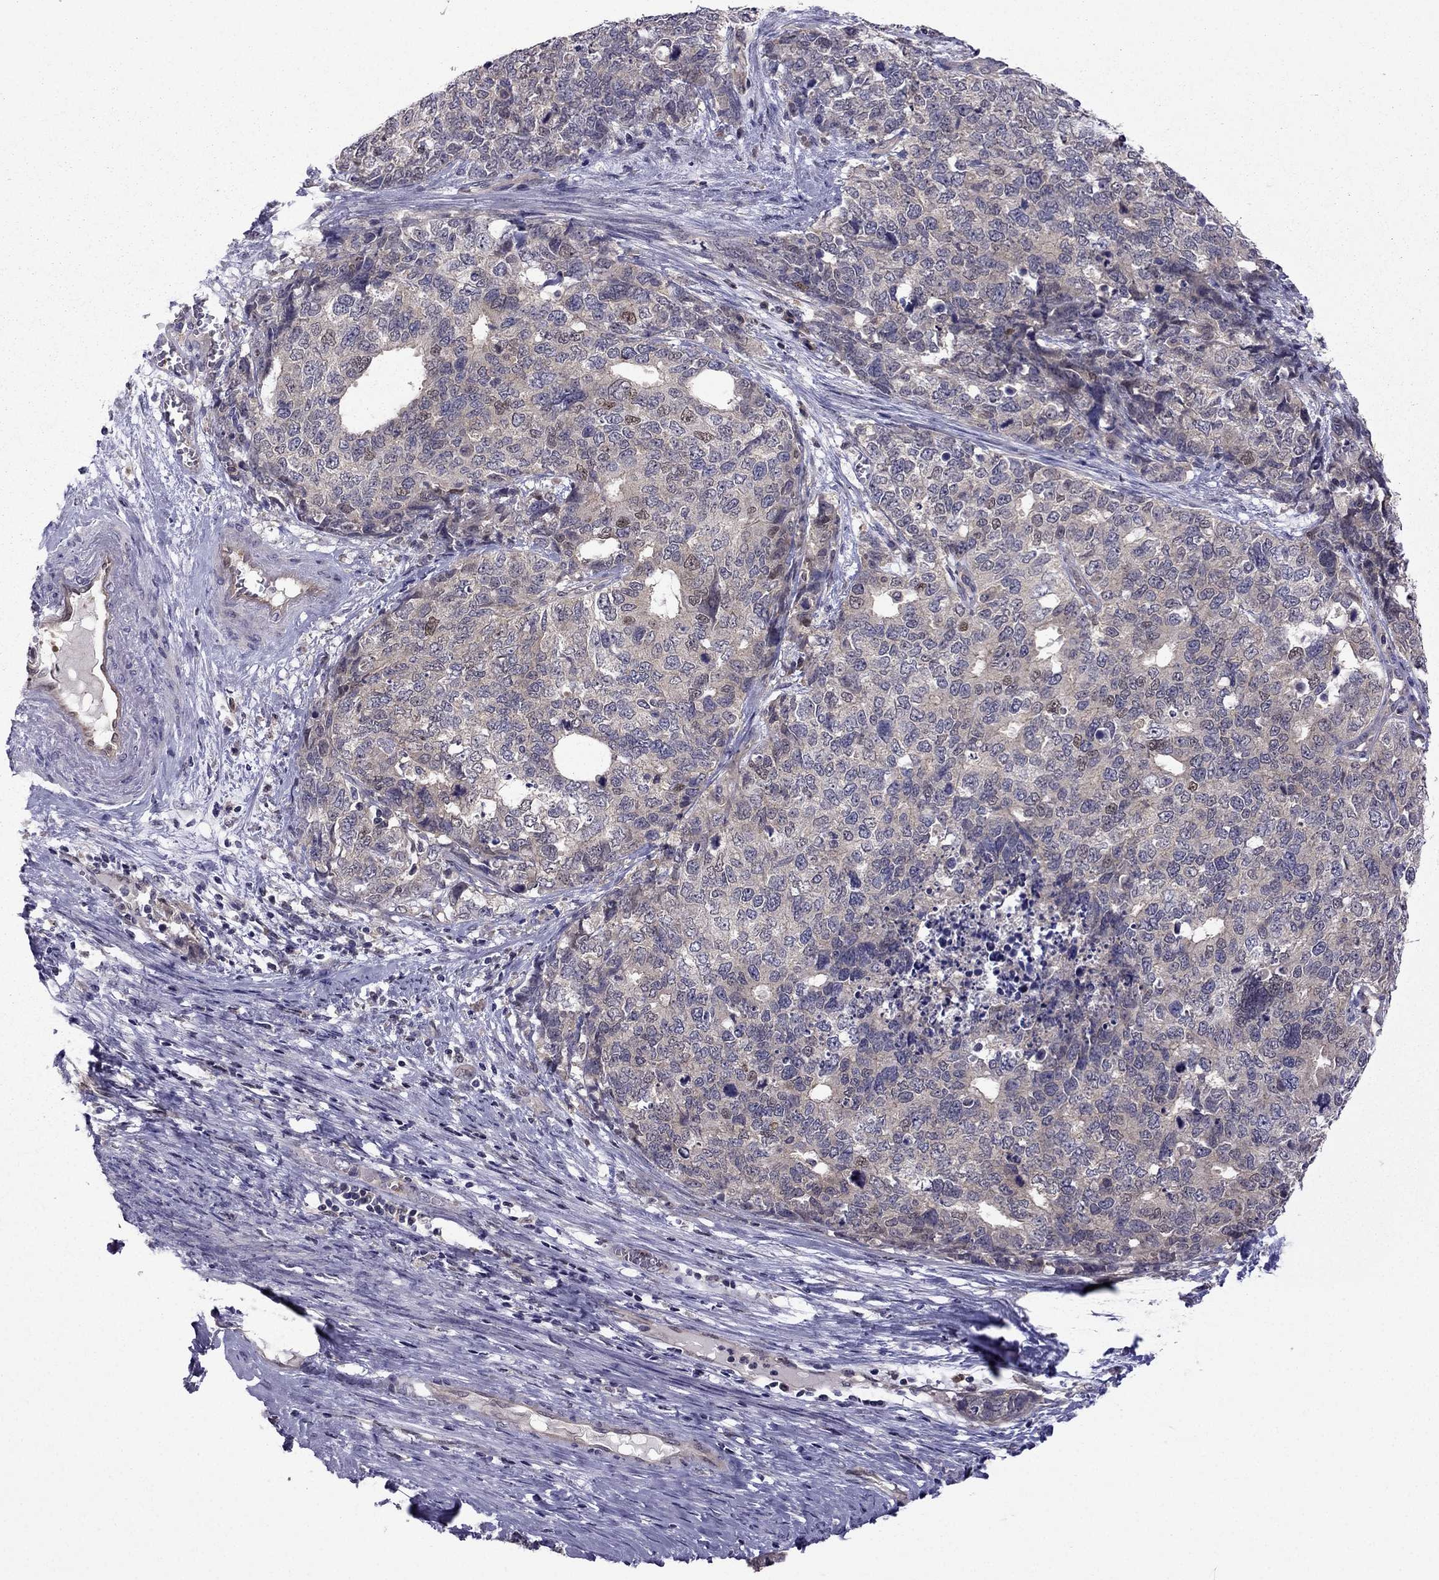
{"staining": {"intensity": "weak", "quantity": ">75%", "location": "cytoplasmic/membranous"}, "tissue": "cervical cancer", "cell_type": "Tumor cells", "image_type": "cancer", "snomed": [{"axis": "morphology", "description": "Squamous cell carcinoma, NOS"}, {"axis": "topography", "description": "Cervix"}], "caption": "Immunohistochemistry (IHC) micrograph of neoplastic tissue: human squamous cell carcinoma (cervical) stained using IHC exhibits low levels of weak protein expression localized specifically in the cytoplasmic/membranous of tumor cells, appearing as a cytoplasmic/membranous brown color.", "gene": "CDK5", "patient": {"sex": "female", "age": 63}}